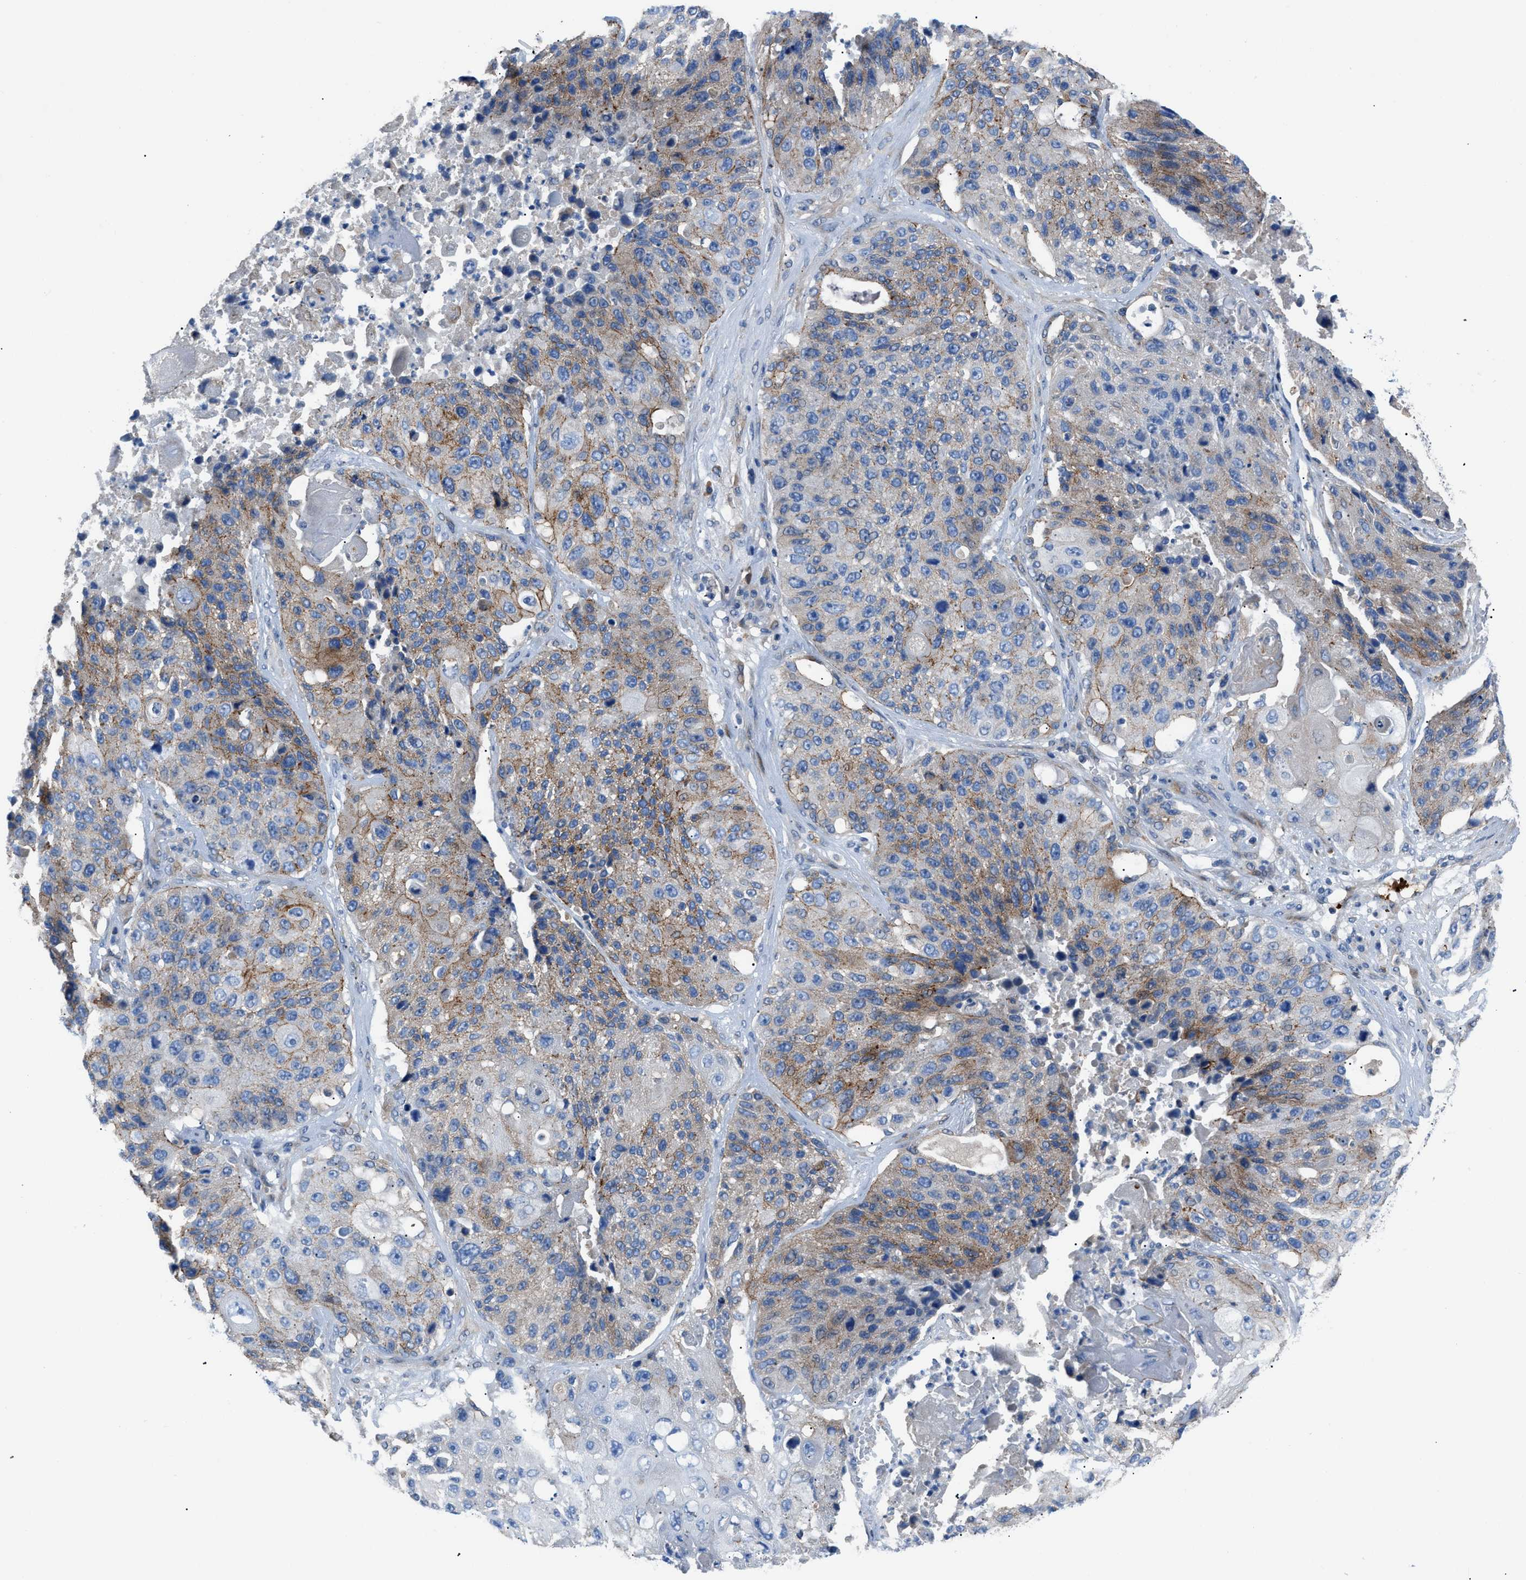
{"staining": {"intensity": "moderate", "quantity": "25%-75%", "location": "cytoplasmic/membranous"}, "tissue": "lung cancer", "cell_type": "Tumor cells", "image_type": "cancer", "snomed": [{"axis": "morphology", "description": "Squamous cell carcinoma, NOS"}, {"axis": "topography", "description": "Lung"}], "caption": "Protein positivity by IHC reveals moderate cytoplasmic/membranous expression in approximately 25%-75% of tumor cells in lung cancer. (Brightfield microscopy of DAB IHC at high magnification).", "gene": "ZDHHC24", "patient": {"sex": "male", "age": 61}}